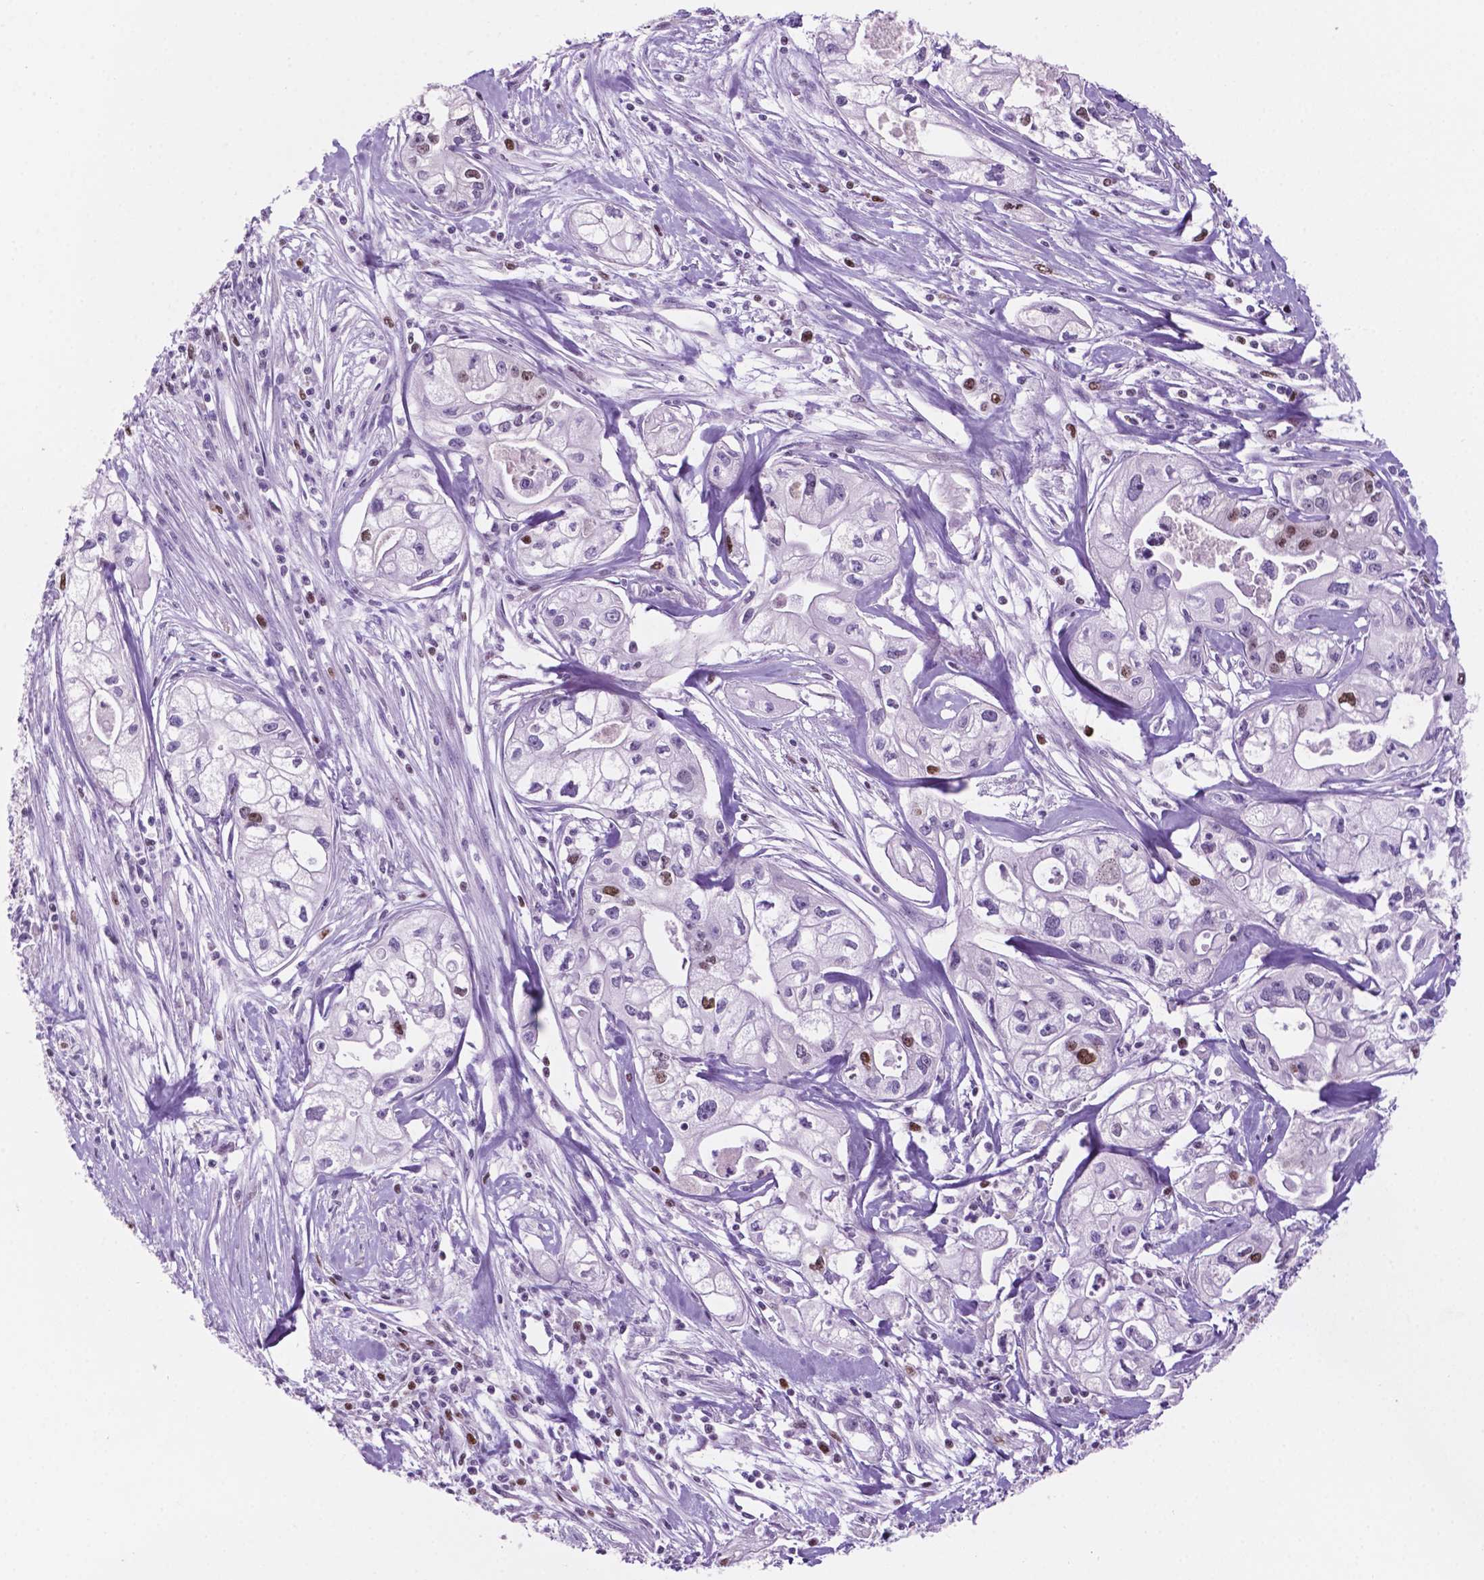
{"staining": {"intensity": "moderate", "quantity": "<25%", "location": "nuclear"}, "tissue": "pancreatic cancer", "cell_type": "Tumor cells", "image_type": "cancer", "snomed": [{"axis": "morphology", "description": "Adenocarcinoma, NOS"}, {"axis": "topography", "description": "Pancreas"}], "caption": "Immunohistochemistry (IHC) micrograph of human pancreatic adenocarcinoma stained for a protein (brown), which displays low levels of moderate nuclear expression in approximately <25% of tumor cells.", "gene": "NCAPH2", "patient": {"sex": "male", "age": 70}}